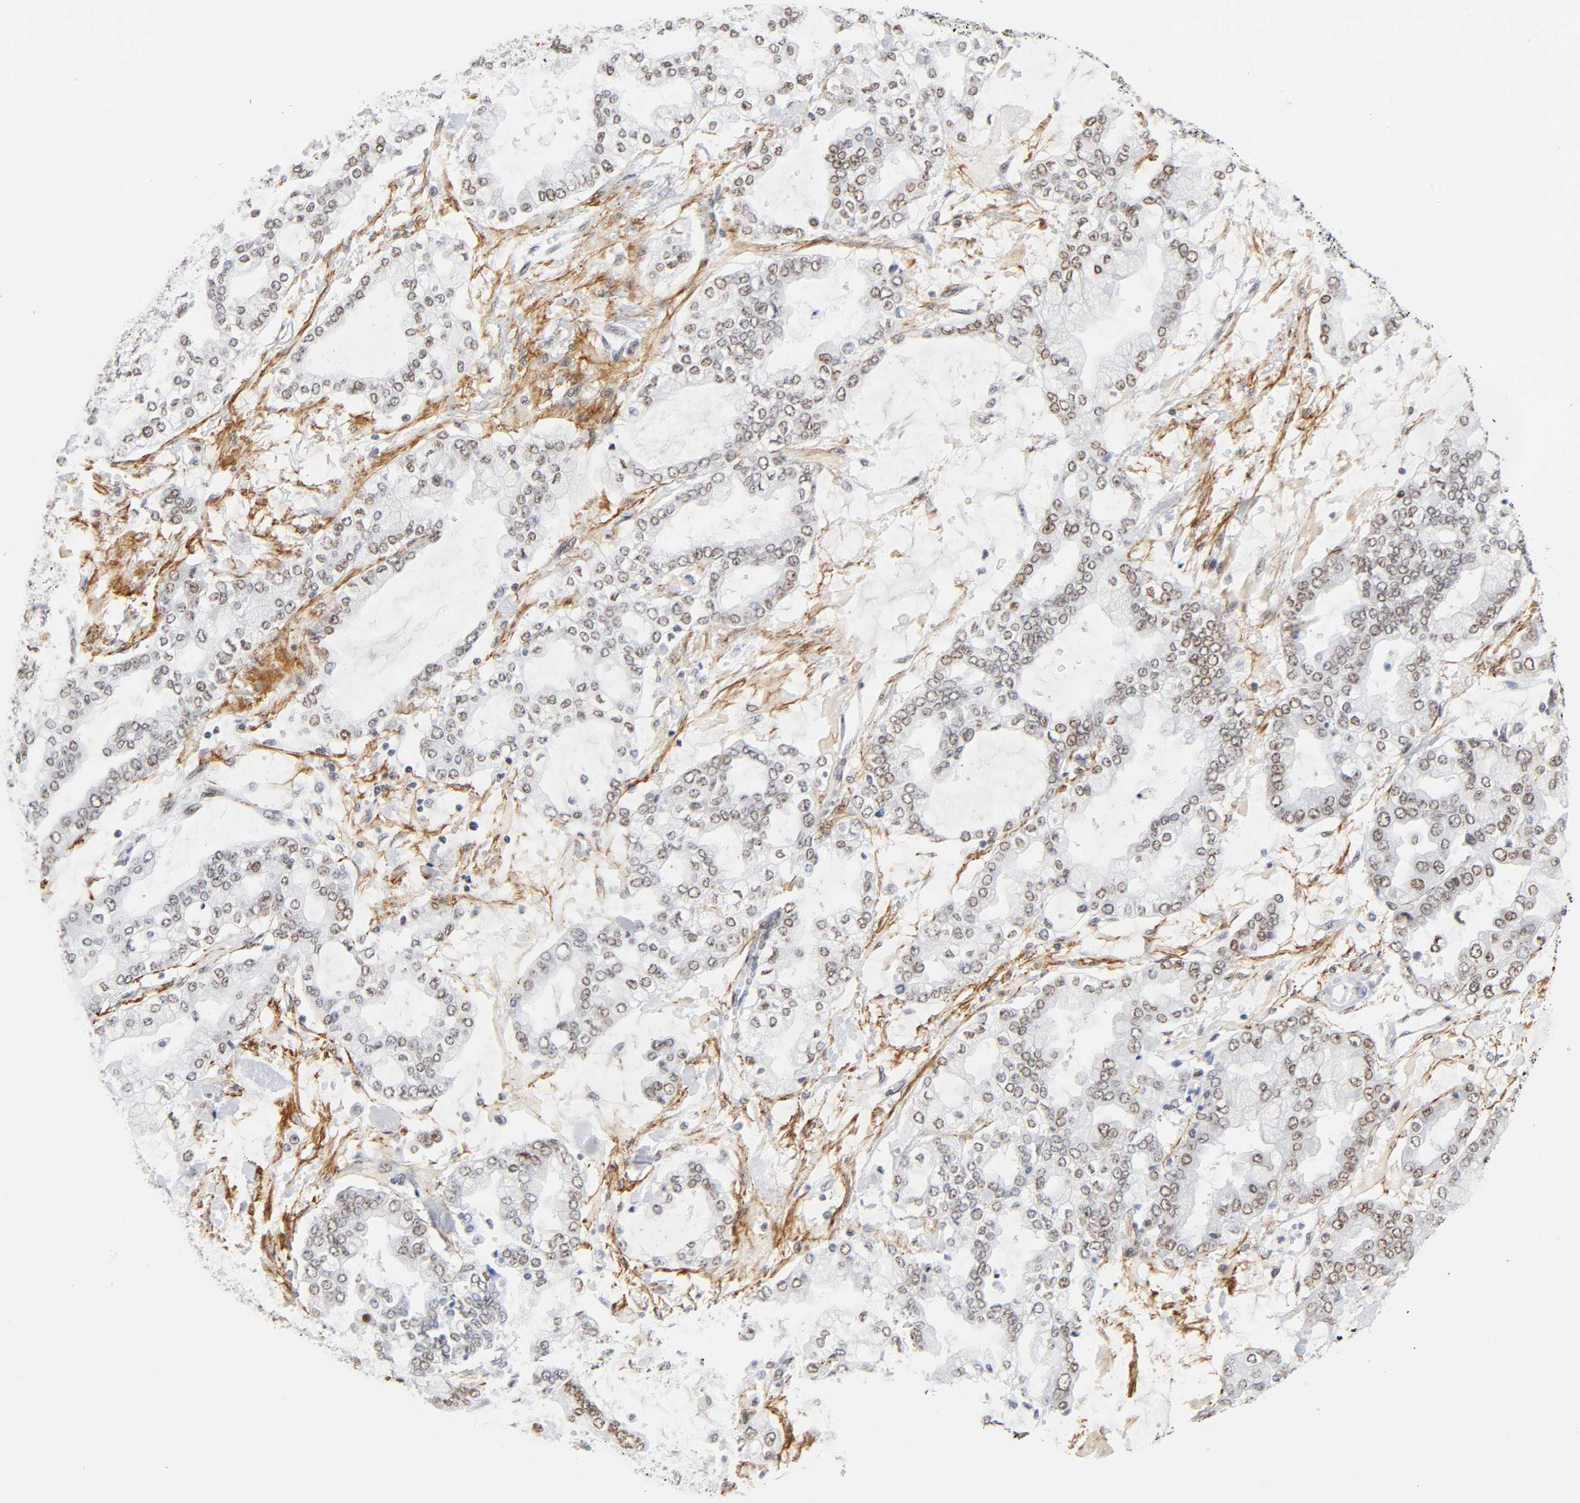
{"staining": {"intensity": "moderate", "quantity": ">75%", "location": "nuclear"}, "tissue": "stomach cancer", "cell_type": "Tumor cells", "image_type": "cancer", "snomed": [{"axis": "morphology", "description": "Normal tissue, NOS"}, {"axis": "morphology", "description": "Adenocarcinoma, NOS"}, {"axis": "topography", "description": "Stomach, upper"}, {"axis": "topography", "description": "Stomach"}], "caption": "Stomach cancer was stained to show a protein in brown. There is medium levels of moderate nuclear expression in approximately >75% of tumor cells.", "gene": "DIDO1", "patient": {"sex": "male", "age": 76}}